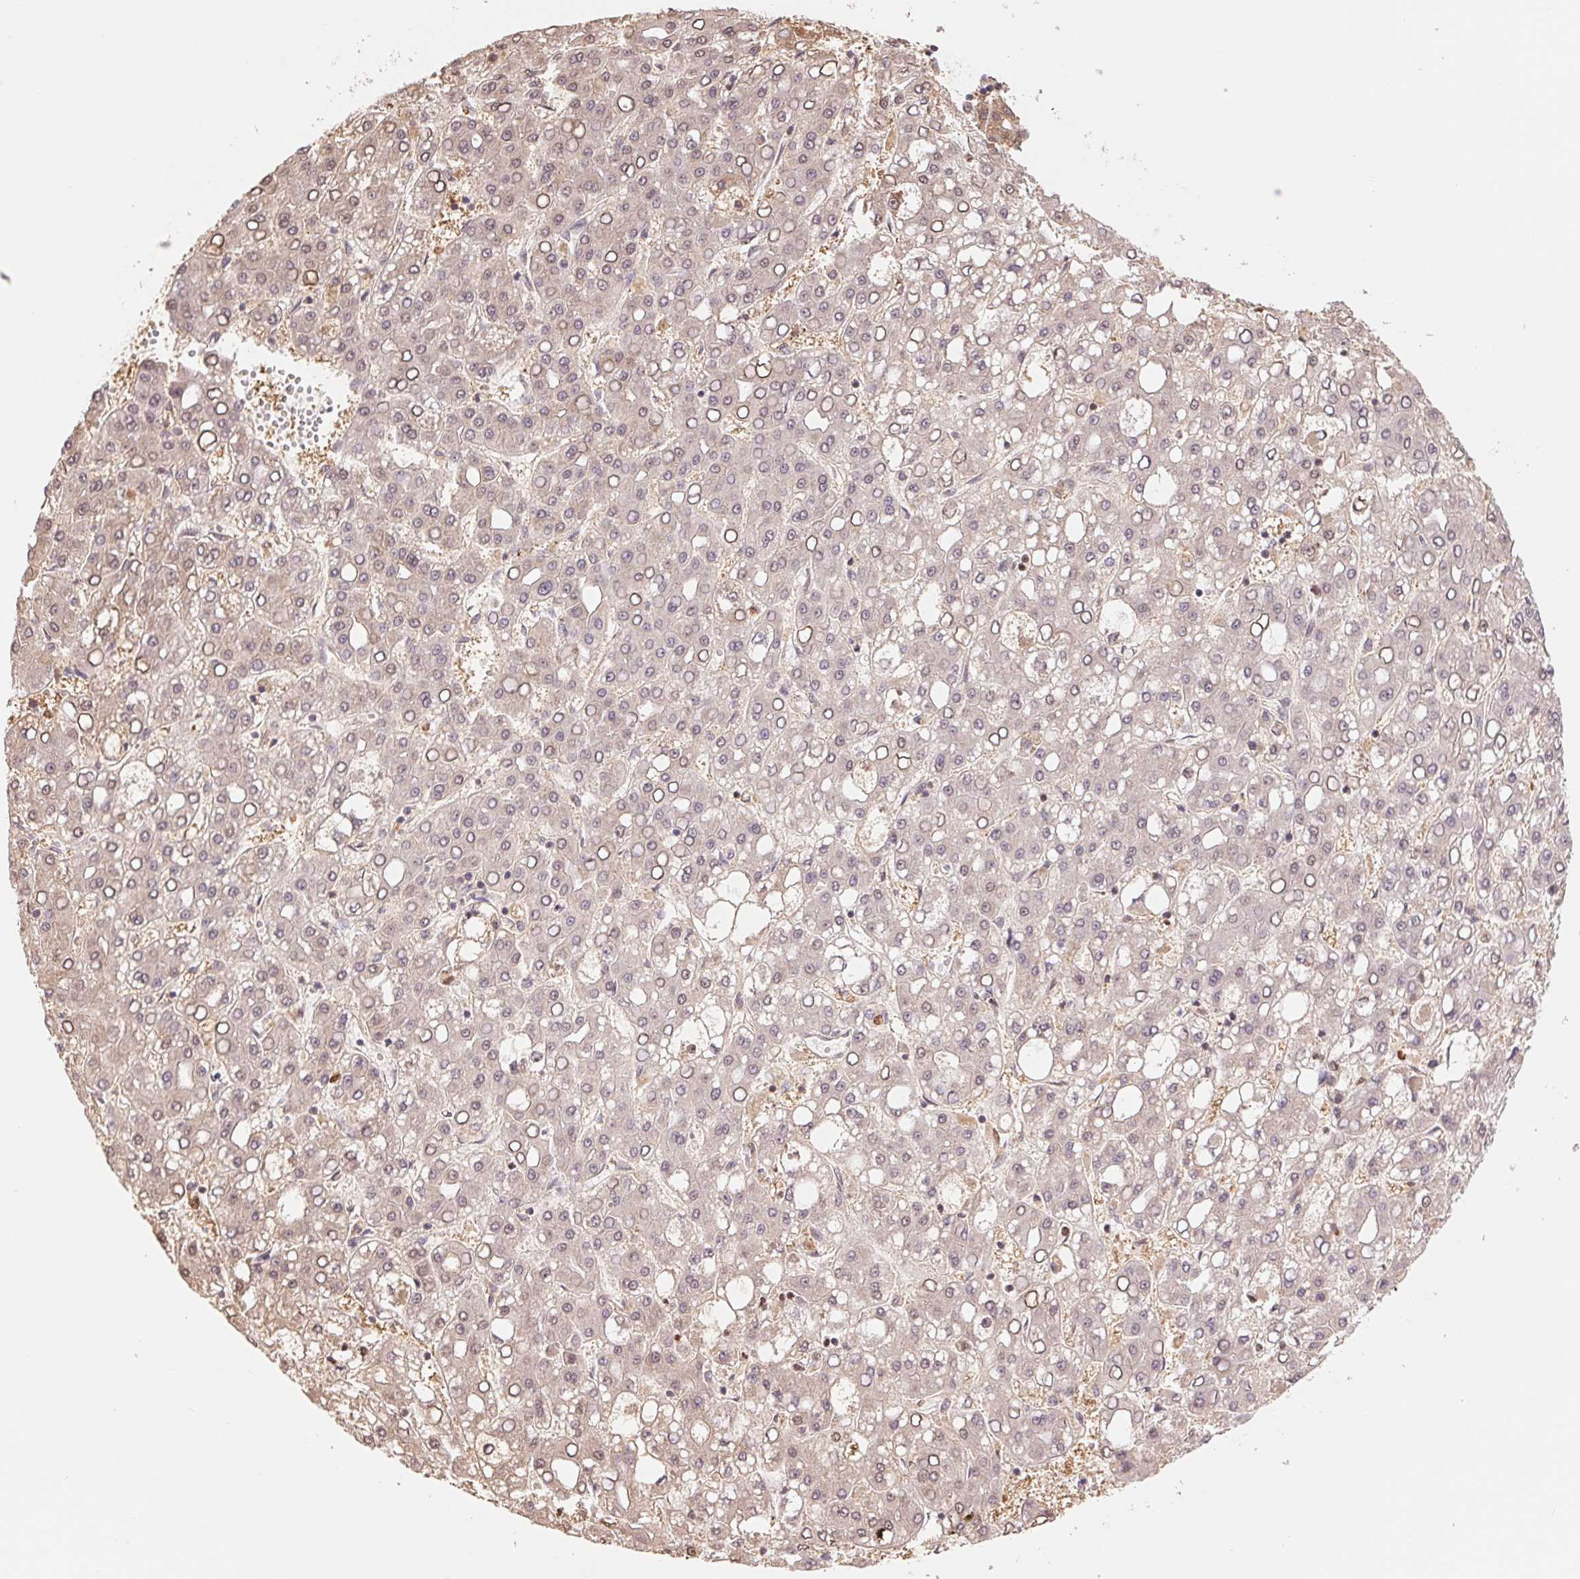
{"staining": {"intensity": "weak", "quantity": "<25%", "location": "nuclear"}, "tissue": "liver cancer", "cell_type": "Tumor cells", "image_type": "cancer", "snomed": [{"axis": "morphology", "description": "Carcinoma, Hepatocellular, NOS"}, {"axis": "topography", "description": "Liver"}], "caption": "Tumor cells show no significant protein staining in liver cancer (hepatocellular carcinoma).", "gene": "CDC123", "patient": {"sex": "male", "age": 65}}